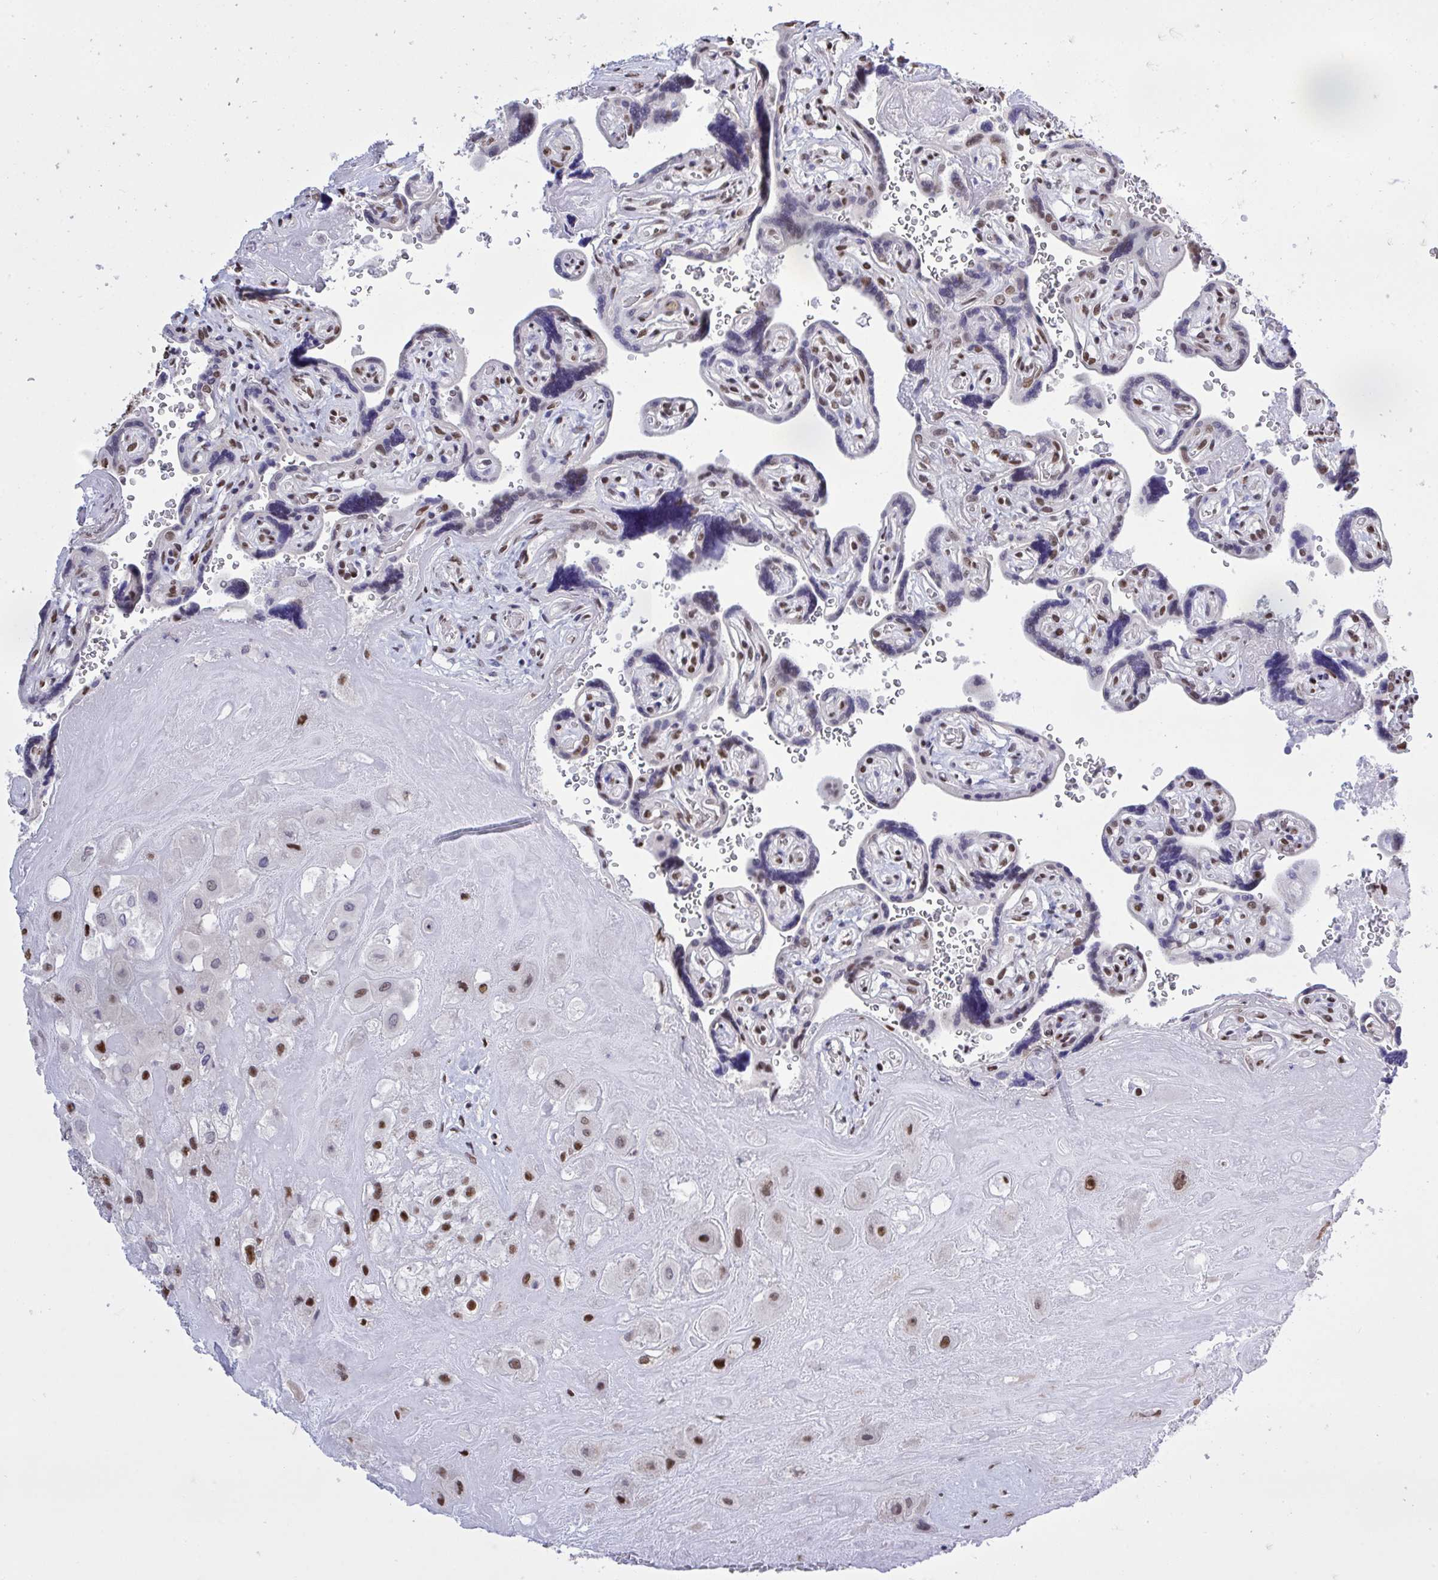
{"staining": {"intensity": "strong", "quantity": "25%-75%", "location": "nuclear"}, "tissue": "placenta", "cell_type": "Decidual cells", "image_type": "normal", "snomed": [{"axis": "morphology", "description": "Normal tissue, NOS"}, {"axis": "topography", "description": "Placenta"}], "caption": "IHC of normal human placenta displays high levels of strong nuclear expression in approximately 25%-75% of decidual cells.", "gene": "HNRNPDL", "patient": {"sex": "female", "age": 32}}